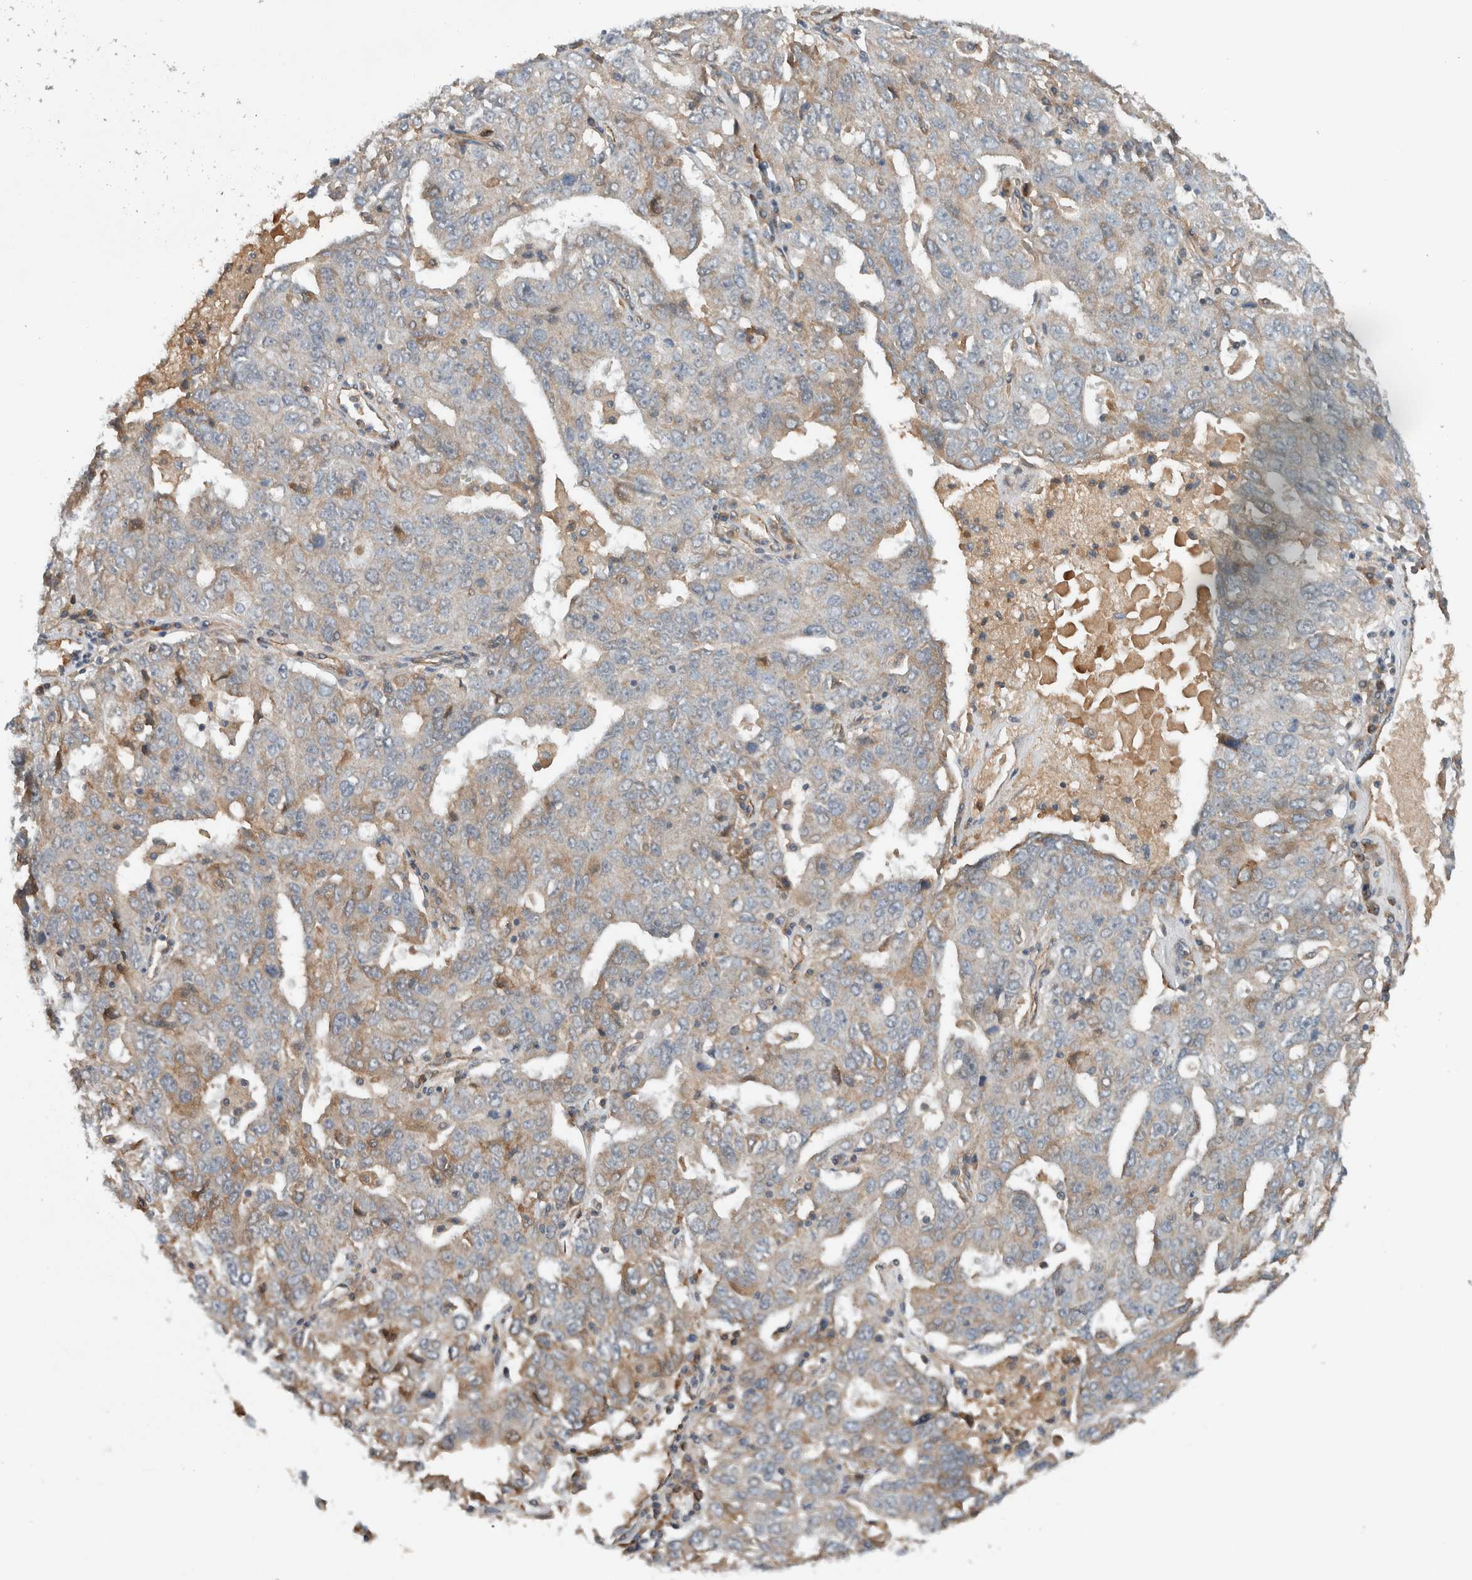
{"staining": {"intensity": "weak", "quantity": "25%-75%", "location": "cytoplasmic/membranous"}, "tissue": "ovarian cancer", "cell_type": "Tumor cells", "image_type": "cancer", "snomed": [{"axis": "morphology", "description": "Carcinoma, endometroid"}, {"axis": "topography", "description": "Ovary"}], "caption": "IHC (DAB (3,3'-diaminobenzidine)) staining of human ovarian cancer displays weak cytoplasmic/membranous protein expression in about 25%-75% of tumor cells. The staining was performed using DAB to visualize the protein expression in brown, while the nuclei were stained in blue with hematoxylin (Magnification: 20x).", "gene": "ARMC7", "patient": {"sex": "female", "age": 62}}